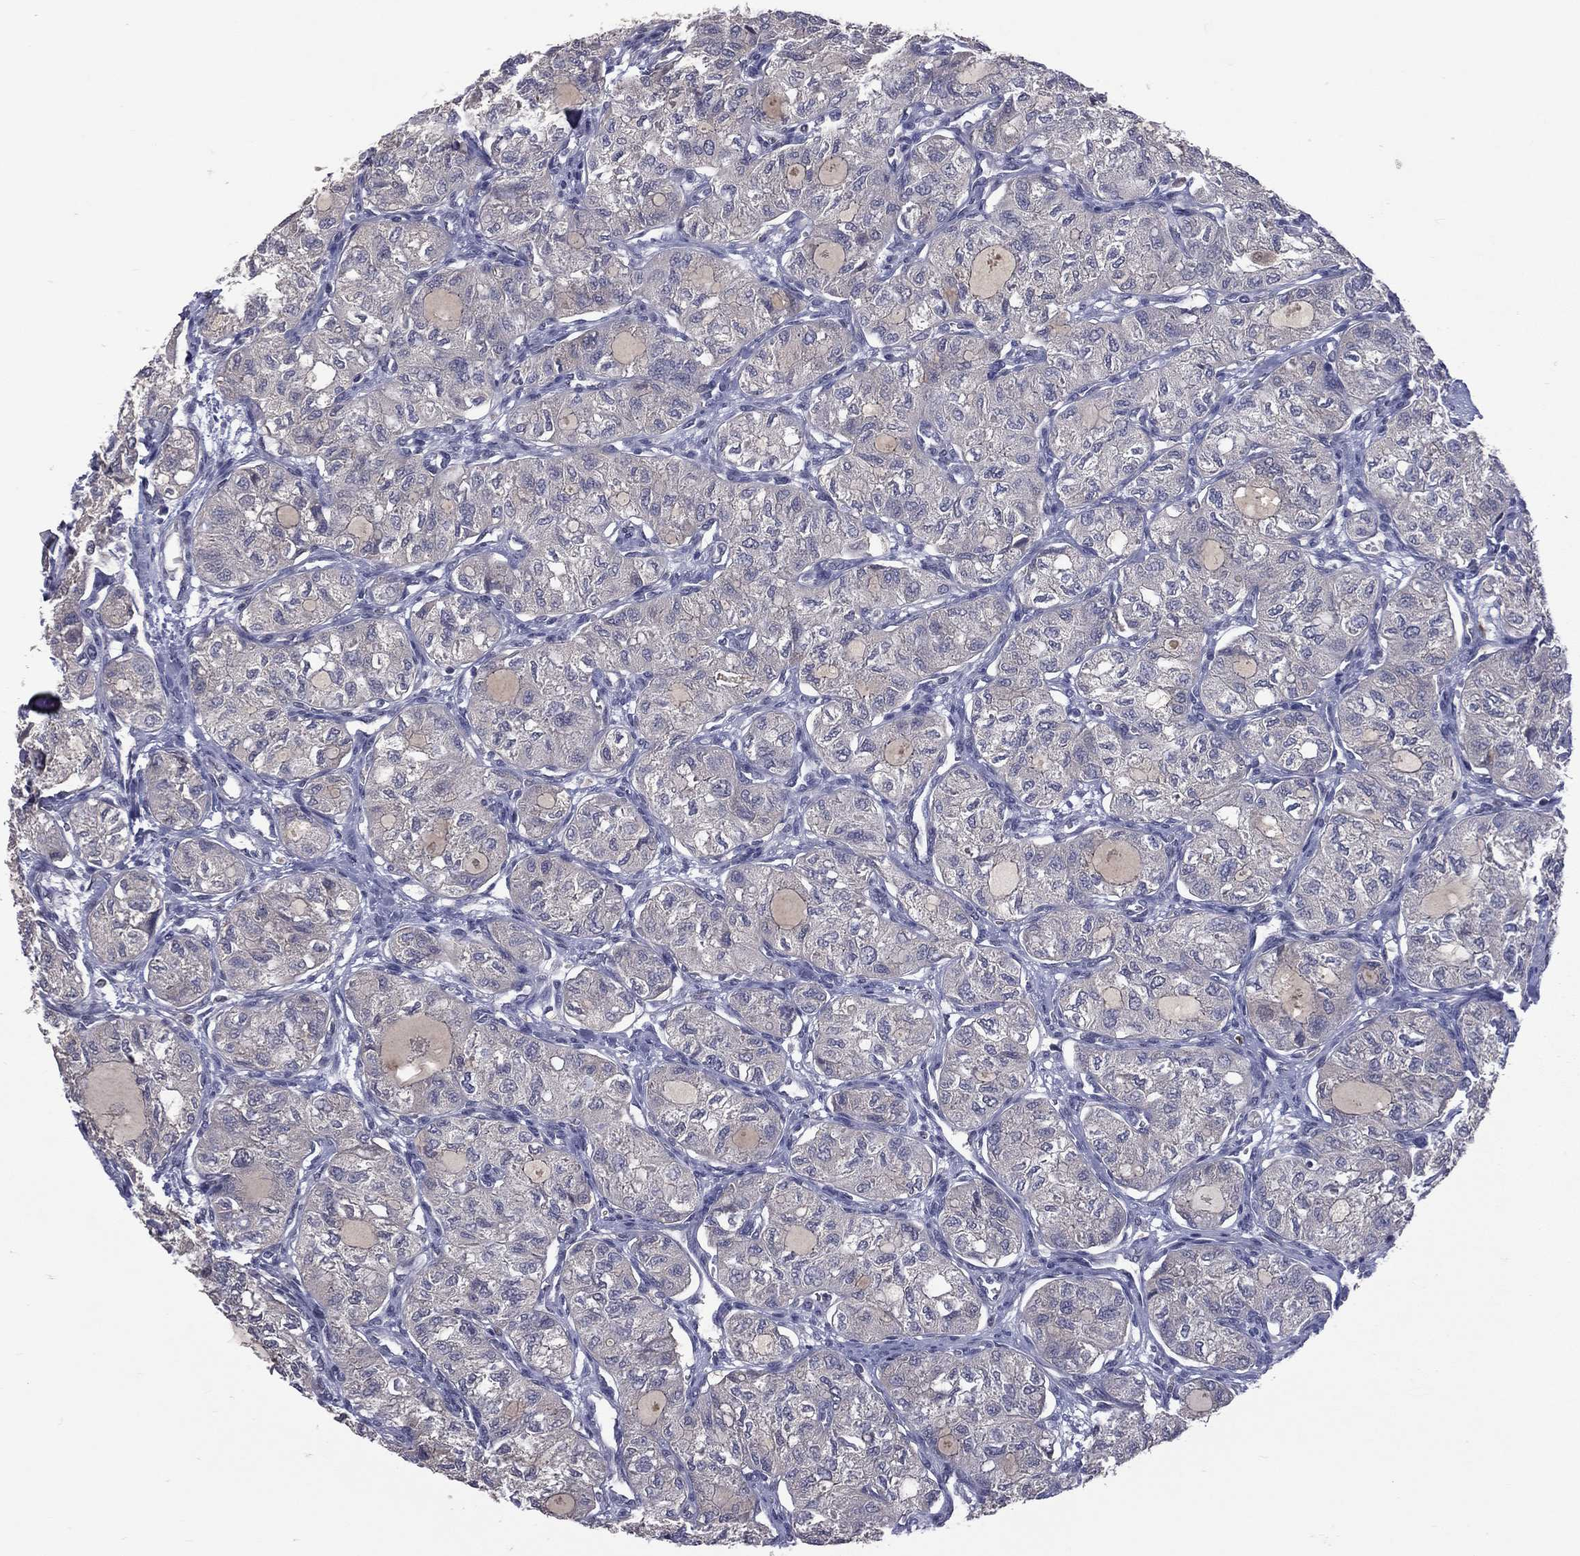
{"staining": {"intensity": "negative", "quantity": "none", "location": "none"}, "tissue": "thyroid cancer", "cell_type": "Tumor cells", "image_type": "cancer", "snomed": [{"axis": "morphology", "description": "Follicular adenoma carcinoma, NOS"}, {"axis": "topography", "description": "Thyroid gland"}], "caption": "Immunohistochemical staining of thyroid cancer (follicular adenoma carcinoma) demonstrates no significant expression in tumor cells. The staining was performed using DAB to visualize the protein expression in brown, while the nuclei were stained in blue with hematoxylin (Magnification: 20x).", "gene": "DSG4", "patient": {"sex": "male", "age": 75}}